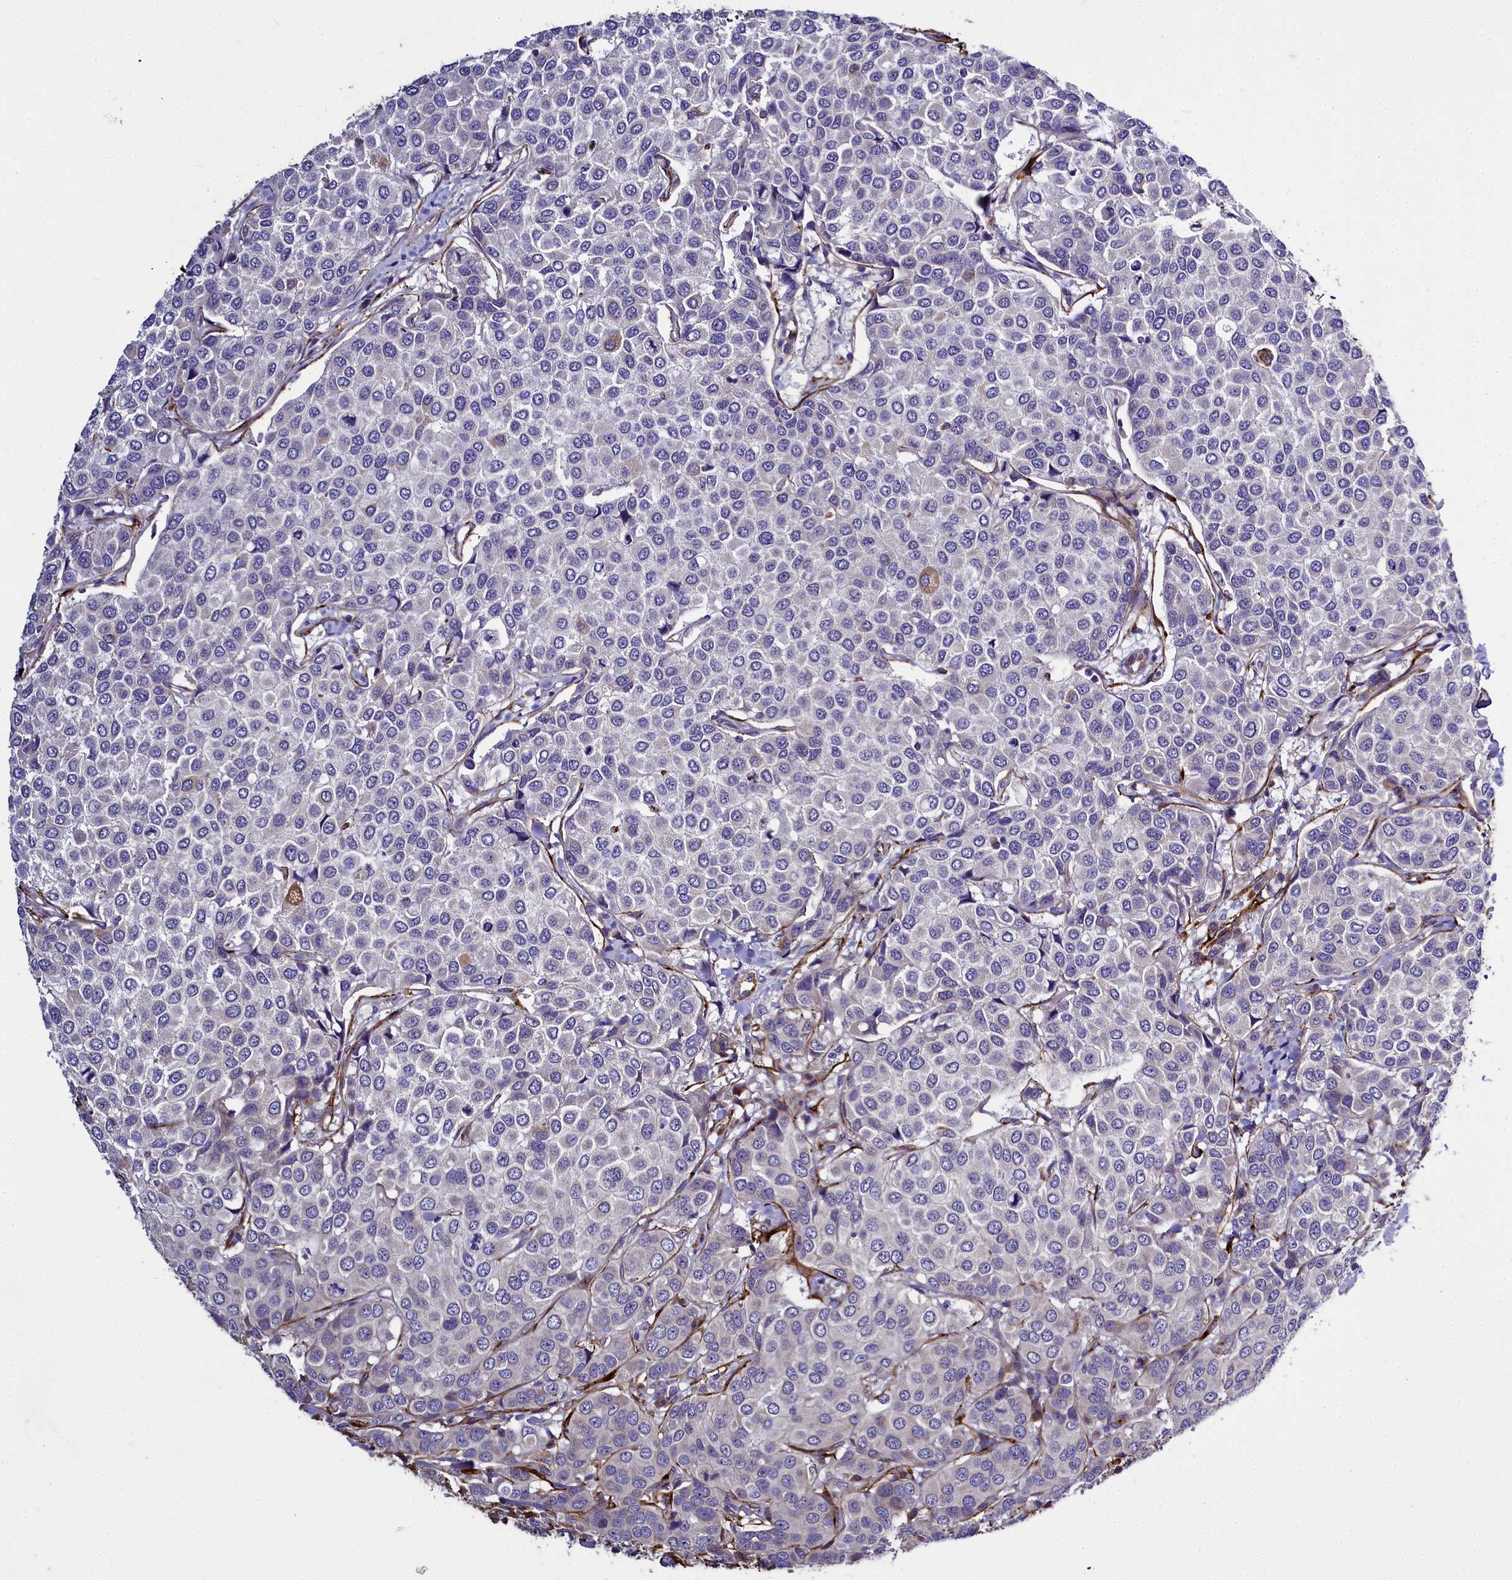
{"staining": {"intensity": "negative", "quantity": "none", "location": "none"}, "tissue": "breast cancer", "cell_type": "Tumor cells", "image_type": "cancer", "snomed": [{"axis": "morphology", "description": "Duct carcinoma"}, {"axis": "topography", "description": "Breast"}], "caption": "Tumor cells show no significant protein expression in breast intraductal carcinoma. (Brightfield microscopy of DAB (3,3'-diaminobenzidine) IHC at high magnification).", "gene": "MRC2", "patient": {"sex": "female", "age": 55}}